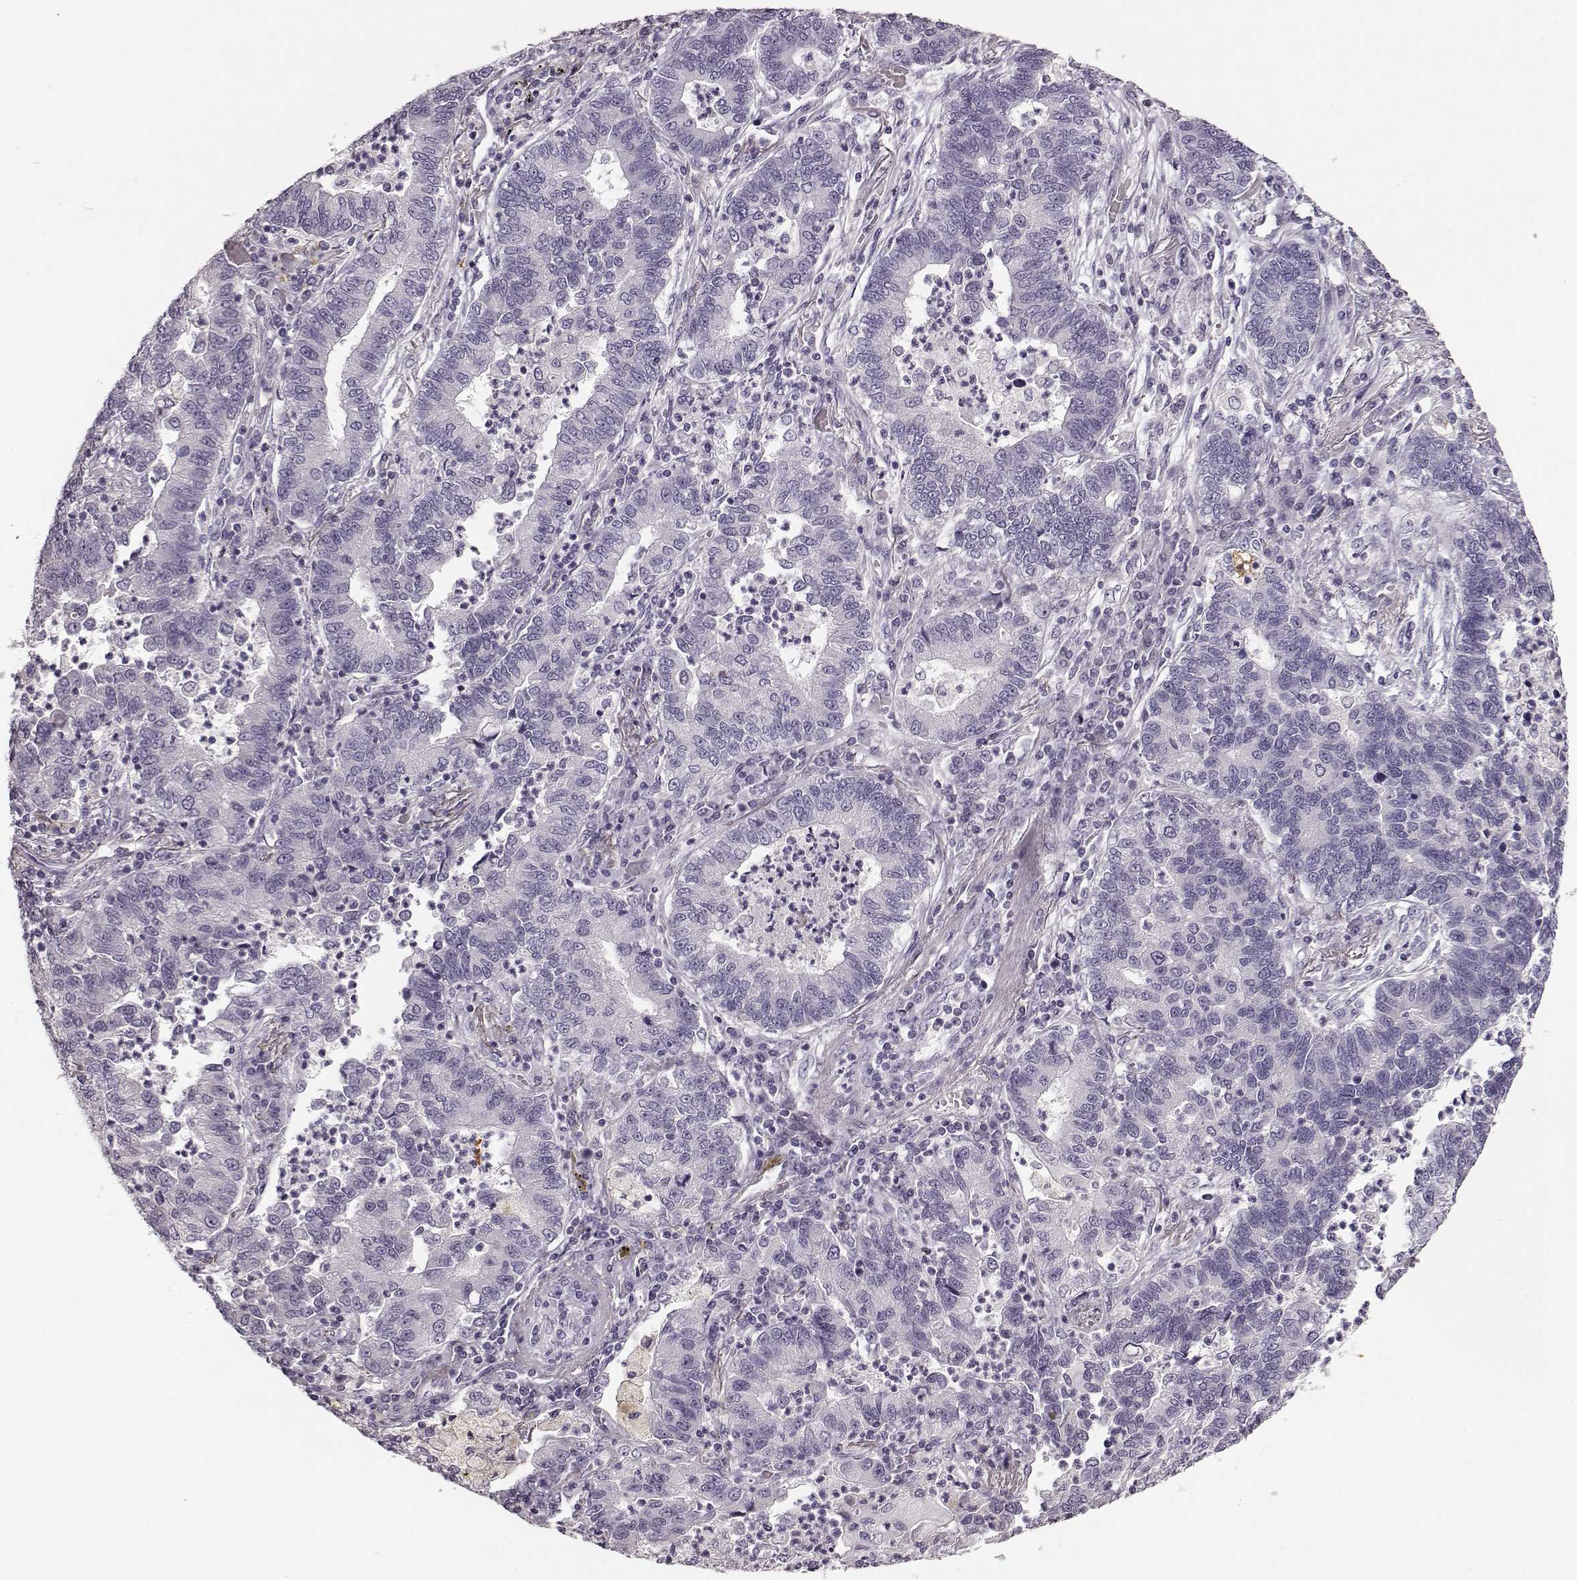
{"staining": {"intensity": "negative", "quantity": "none", "location": "none"}, "tissue": "lung cancer", "cell_type": "Tumor cells", "image_type": "cancer", "snomed": [{"axis": "morphology", "description": "Adenocarcinoma, NOS"}, {"axis": "topography", "description": "Lung"}], "caption": "Tumor cells are negative for brown protein staining in adenocarcinoma (lung).", "gene": "KIAA0319", "patient": {"sex": "female", "age": 57}}